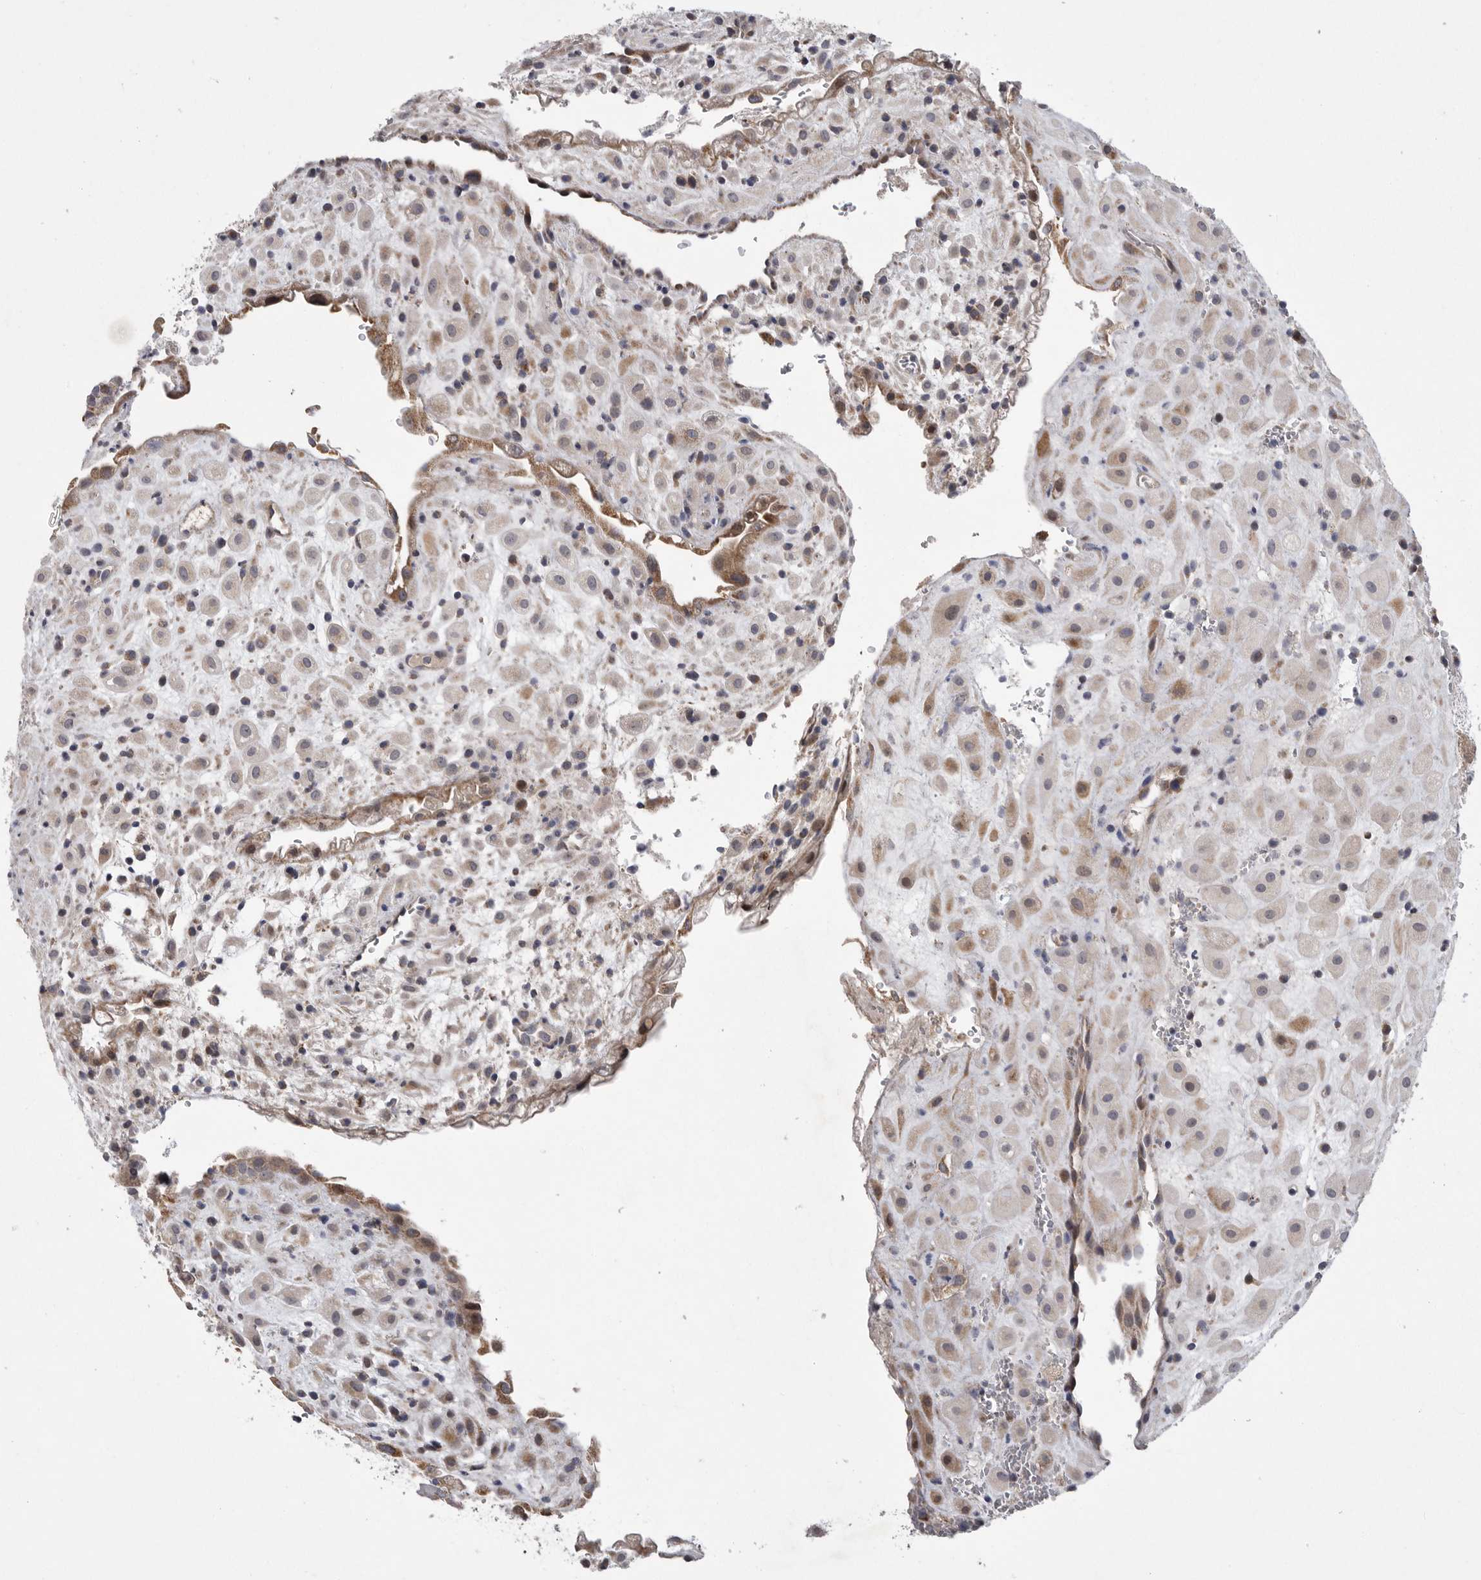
{"staining": {"intensity": "moderate", "quantity": "<25%", "location": "cytoplasmic/membranous"}, "tissue": "placenta", "cell_type": "Decidual cells", "image_type": "normal", "snomed": [{"axis": "morphology", "description": "Normal tissue, NOS"}, {"axis": "topography", "description": "Placenta"}], "caption": "Immunohistochemistry of normal human placenta reveals low levels of moderate cytoplasmic/membranous staining in about <25% of decidual cells.", "gene": "CRP", "patient": {"sex": "female", "age": 35}}